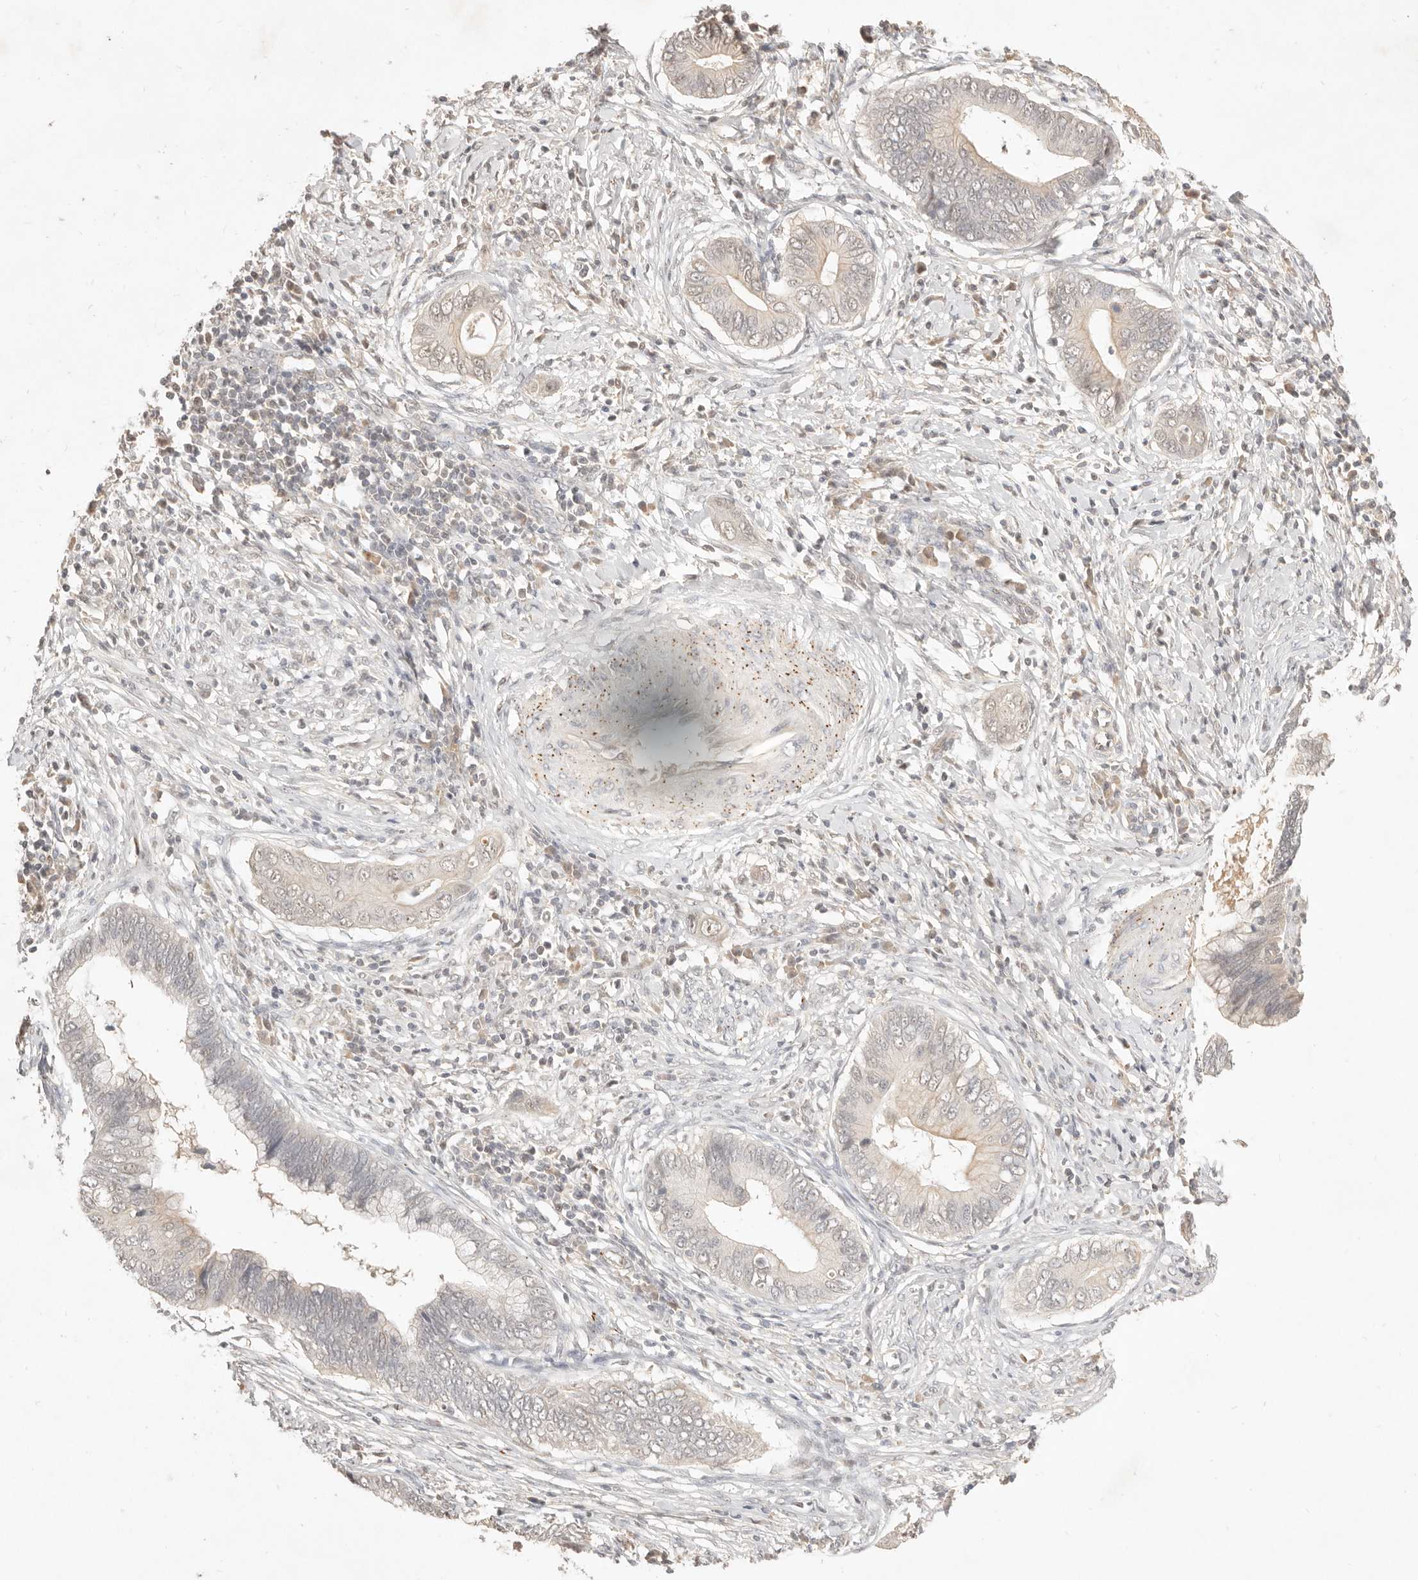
{"staining": {"intensity": "weak", "quantity": "25%-75%", "location": "nuclear"}, "tissue": "cervical cancer", "cell_type": "Tumor cells", "image_type": "cancer", "snomed": [{"axis": "morphology", "description": "Adenocarcinoma, NOS"}, {"axis": "topography", "description": "Cervix"}], "caption": "The photomicrograph shows a brown stain indicating the presence of a protein in the nuclear of tumor cells in adenocarcinoma (cervical).", "gene": "MEP1A", "patient": {"sex": "female", "age": 44}}